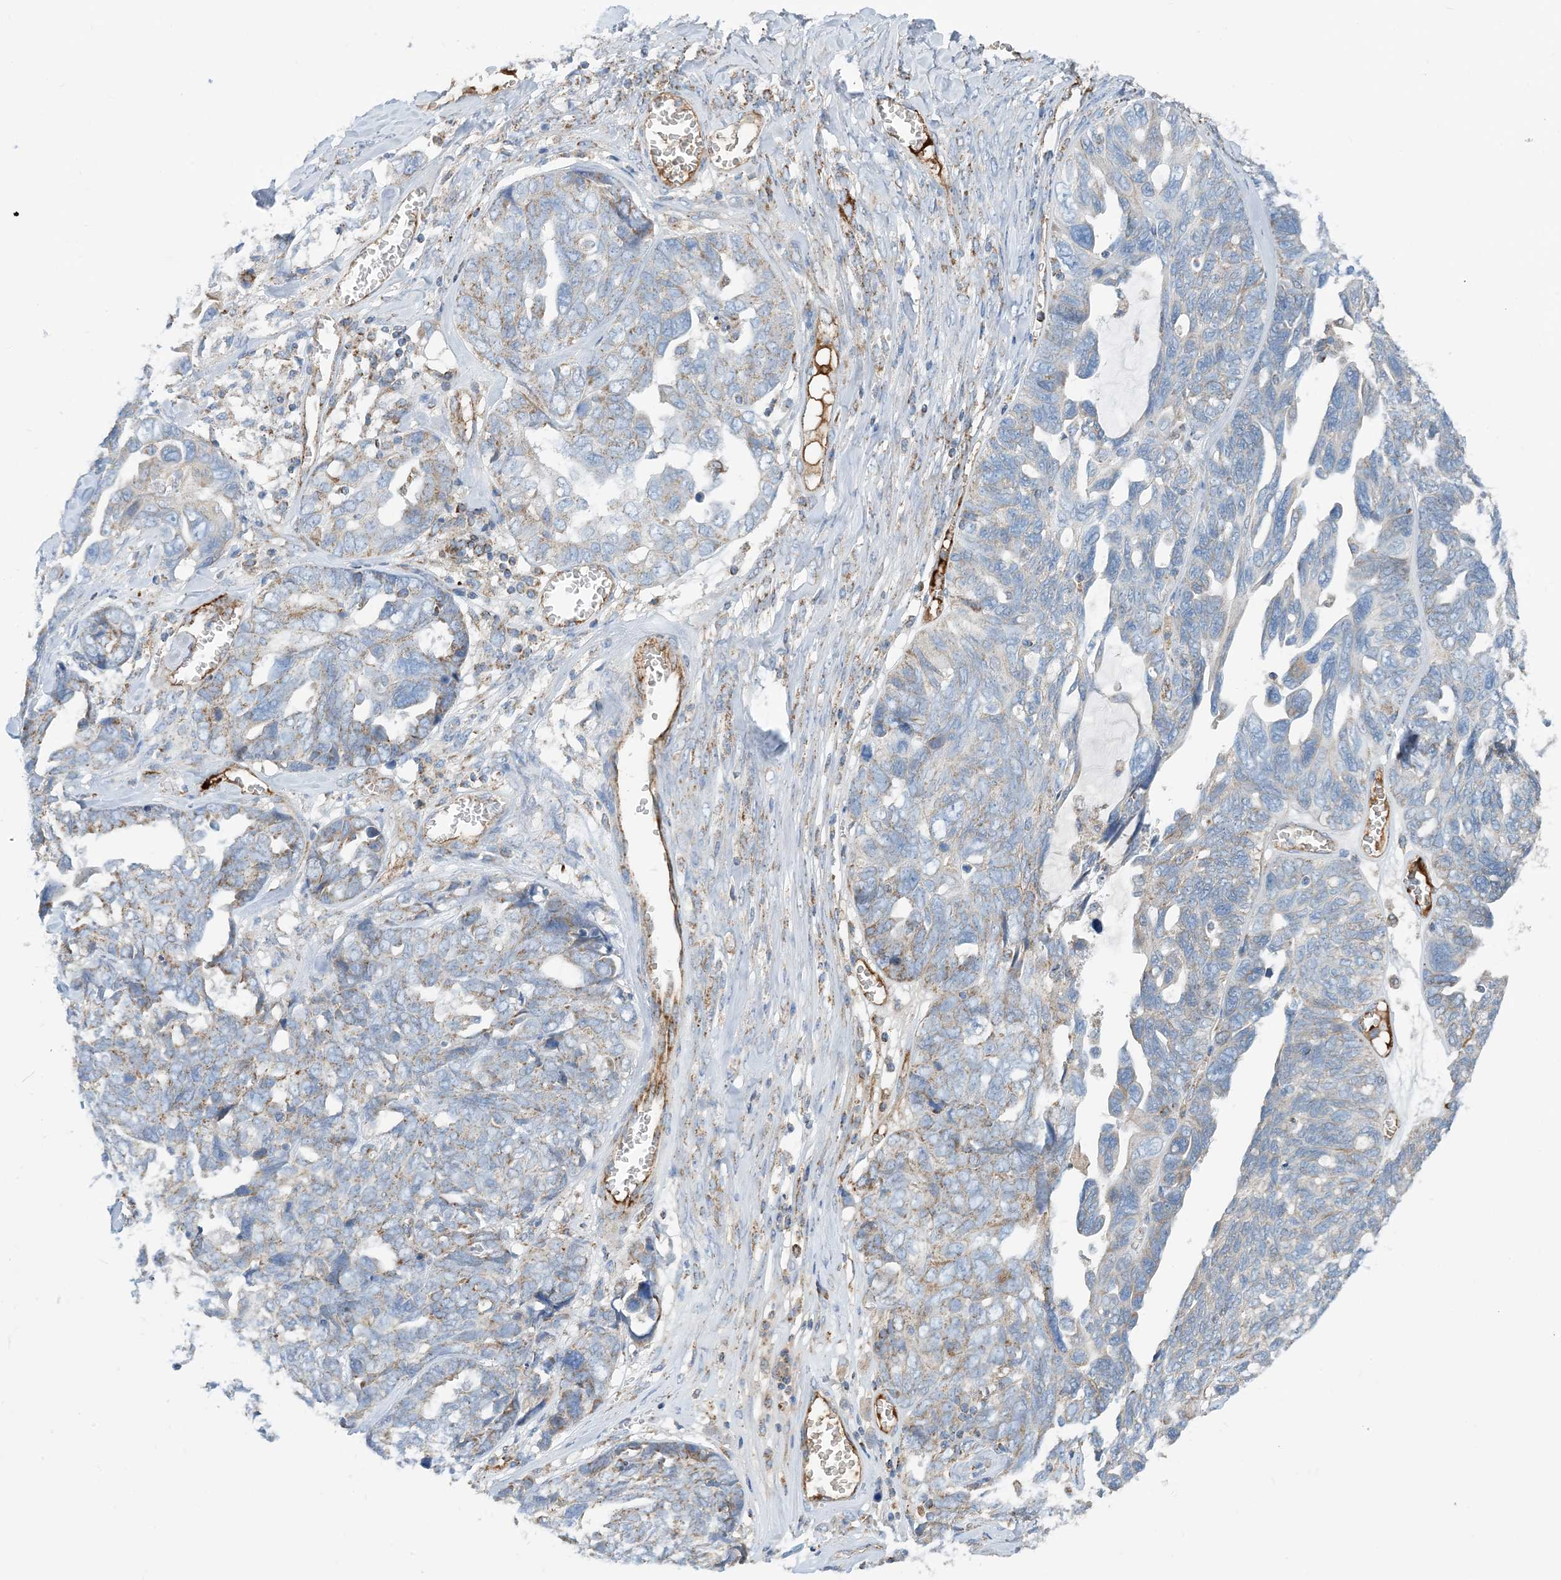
{"staining": {"intensity": "weak", "quantity": "<25%", "location": "cytoplasmic/membranous"}, "tissue": "ovarian cancer", "cell_type": "Tumor cells", "image_type": "cancer", "snomed": [{"axis": "morphology", "description": "Cystadenocarcinoma, serous, NOS"}, {"axis": "topography", "description": "Ovary"}], "caption": "Tumor cells show no significant protein positivity in ovarian cancer (serous cystadenocarcinoma). Brightfield microscopy of immunohistochemistry (IHC) stained with DAB (brown) and hematoxylin (blue), captured at high magnification.", "gene": "PHOSPHO2", "patient": {"sex": "female", "age": 79}}